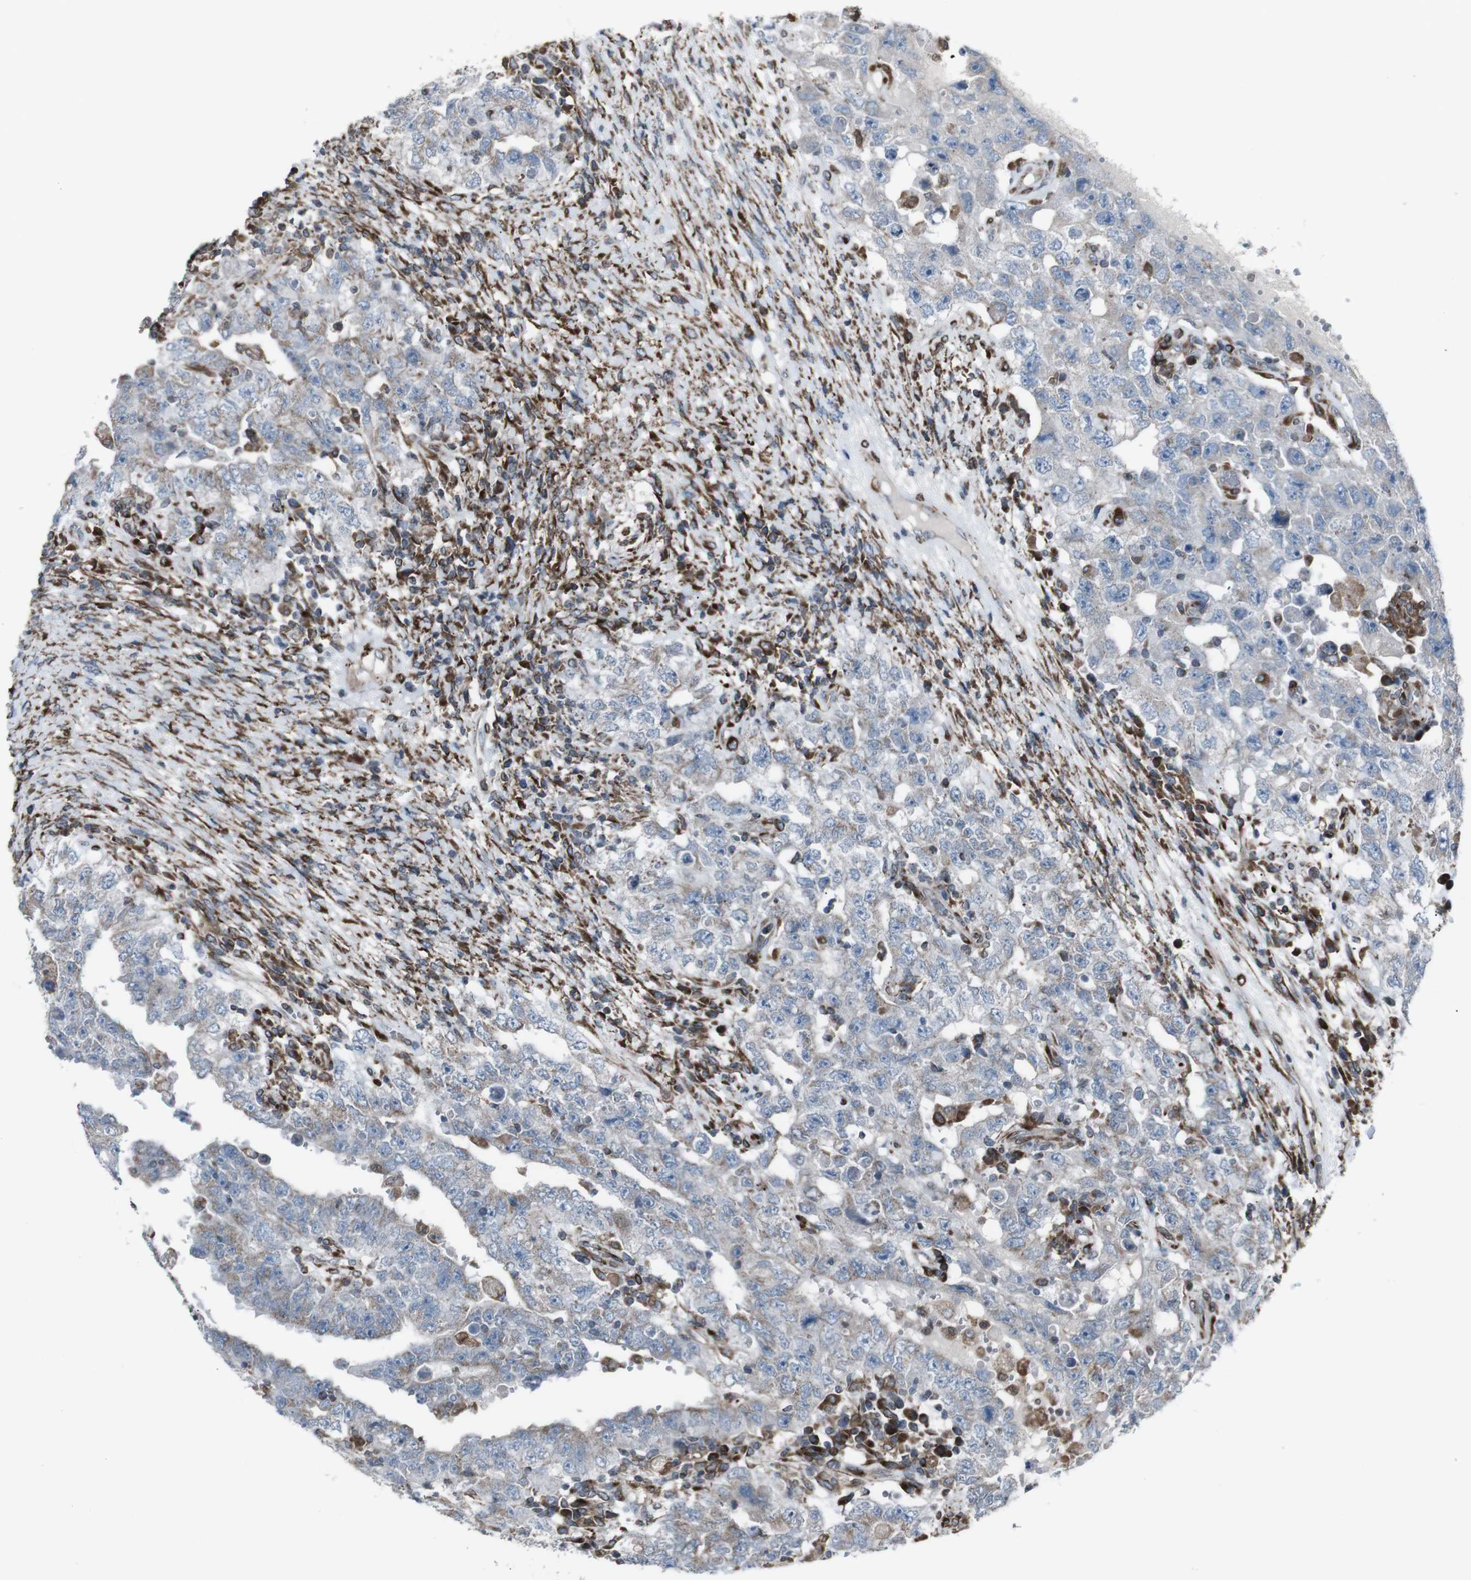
{"staining": {"intensity": "weak", "quantity": "<25%", "location": "cytoplasmic/membranous"}, "tissue": "testis cancer", "cell_type": "Tumor cells", "image_type": "cancer", "snomed": [{"axis": "morphology", "description": "Carcinoma, Embryonal, NOS"}, {"axis": "topography", "description": "Testis"}], "caption": "A histopathology image of testis embryonal carcinoma stained for a protein demonstrates no brown staining in tumor cells.", "gene": "LNPK", "patient": {"sex": "male", "age": 26}}